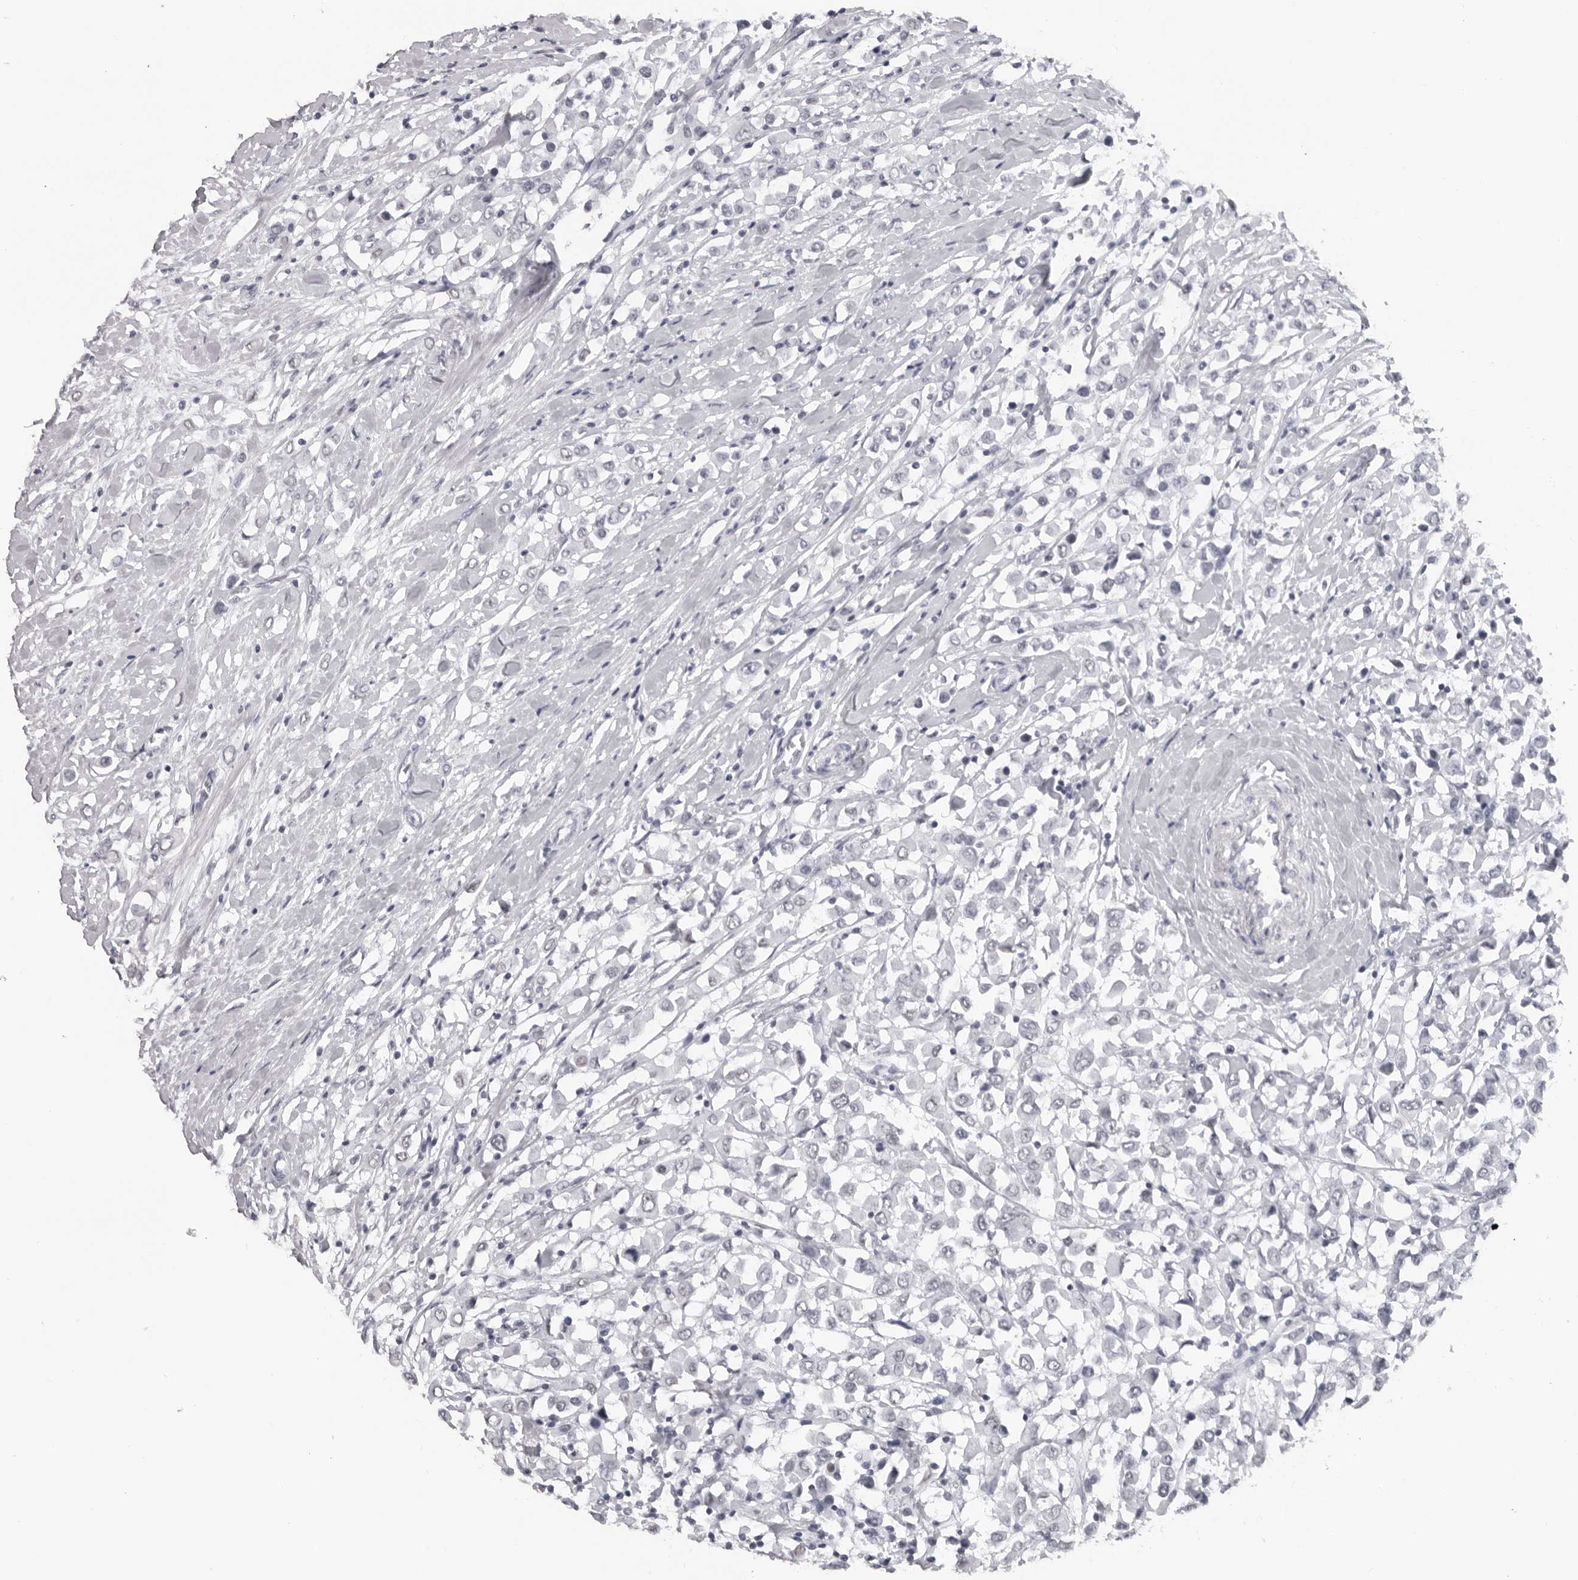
{"staining": {"intensity": "negative", "quantity": "none", "location": "none"}, "tissue": "breast cancer", "cell_type": "Tumor cells", "image_type": "cancer", "snomed": [{"axis": "morphology", "description": "Duct carcinoma"}, {"axis": "topography", "description": "Breast"}], "caption": "High magnification brightfield microscopy of breast invasive ductal carcinoma stained with DAB (3,3'-diaminobenzidine) (brown) and counterstained with hematoxylin (blue): tumor cells show no significant expression.", "gene": "ESPN", "patient": {"sex": "female", "age": 61}}